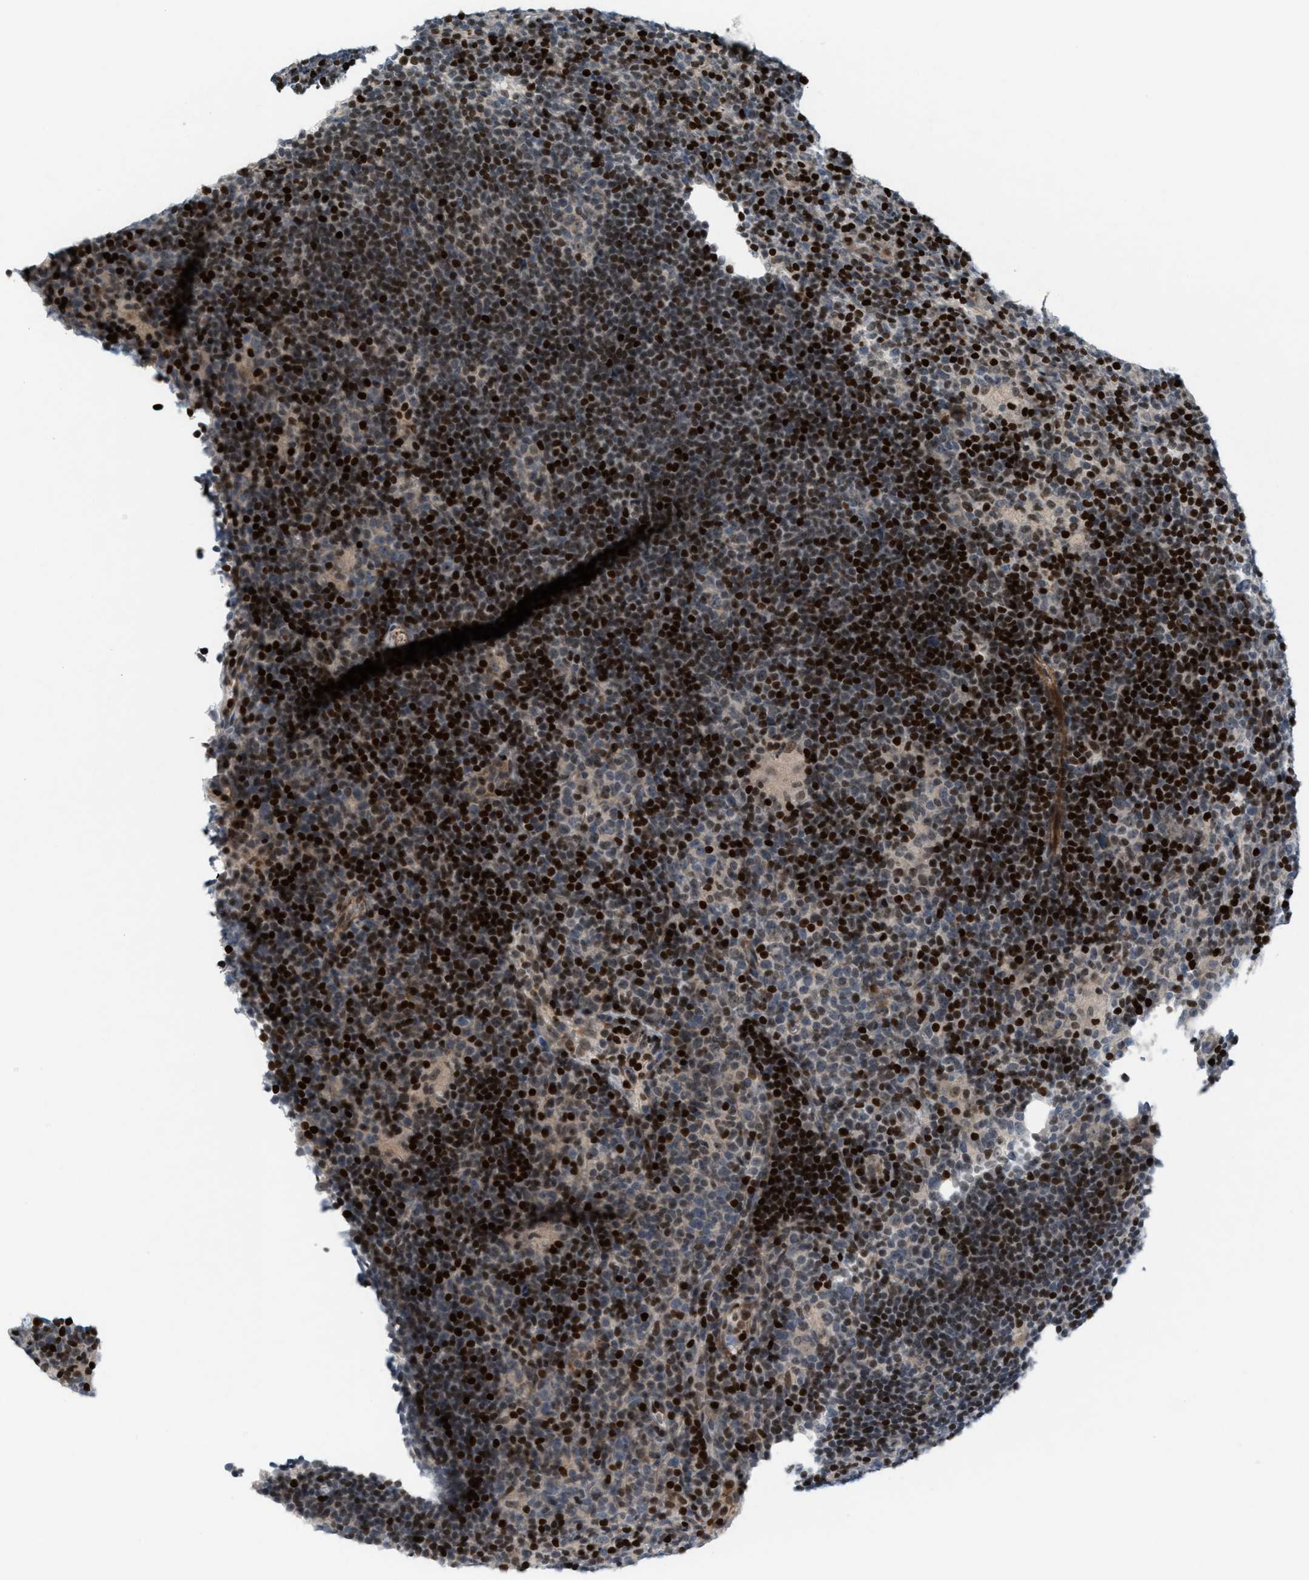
{"staining": {"intensity": "weak", "quantity": "<25%", "location": "cytoplasmic/membranous"}, "tissue": "lymphoma", "cell_type": "Tumor cells", "image_type": "cancer", "snomed": [{"axis": "morphology", "description": "Hodgkin's disease, NOS"}, {"axis": "topography", "description": "Lymph node"}], "caption": "This is an immunohistochemistry (IHC) image of human lymphoma. There is no expression in tumor cells.", "gene": "ZNF276", "patient": {"sex": "female", "age": 57}}